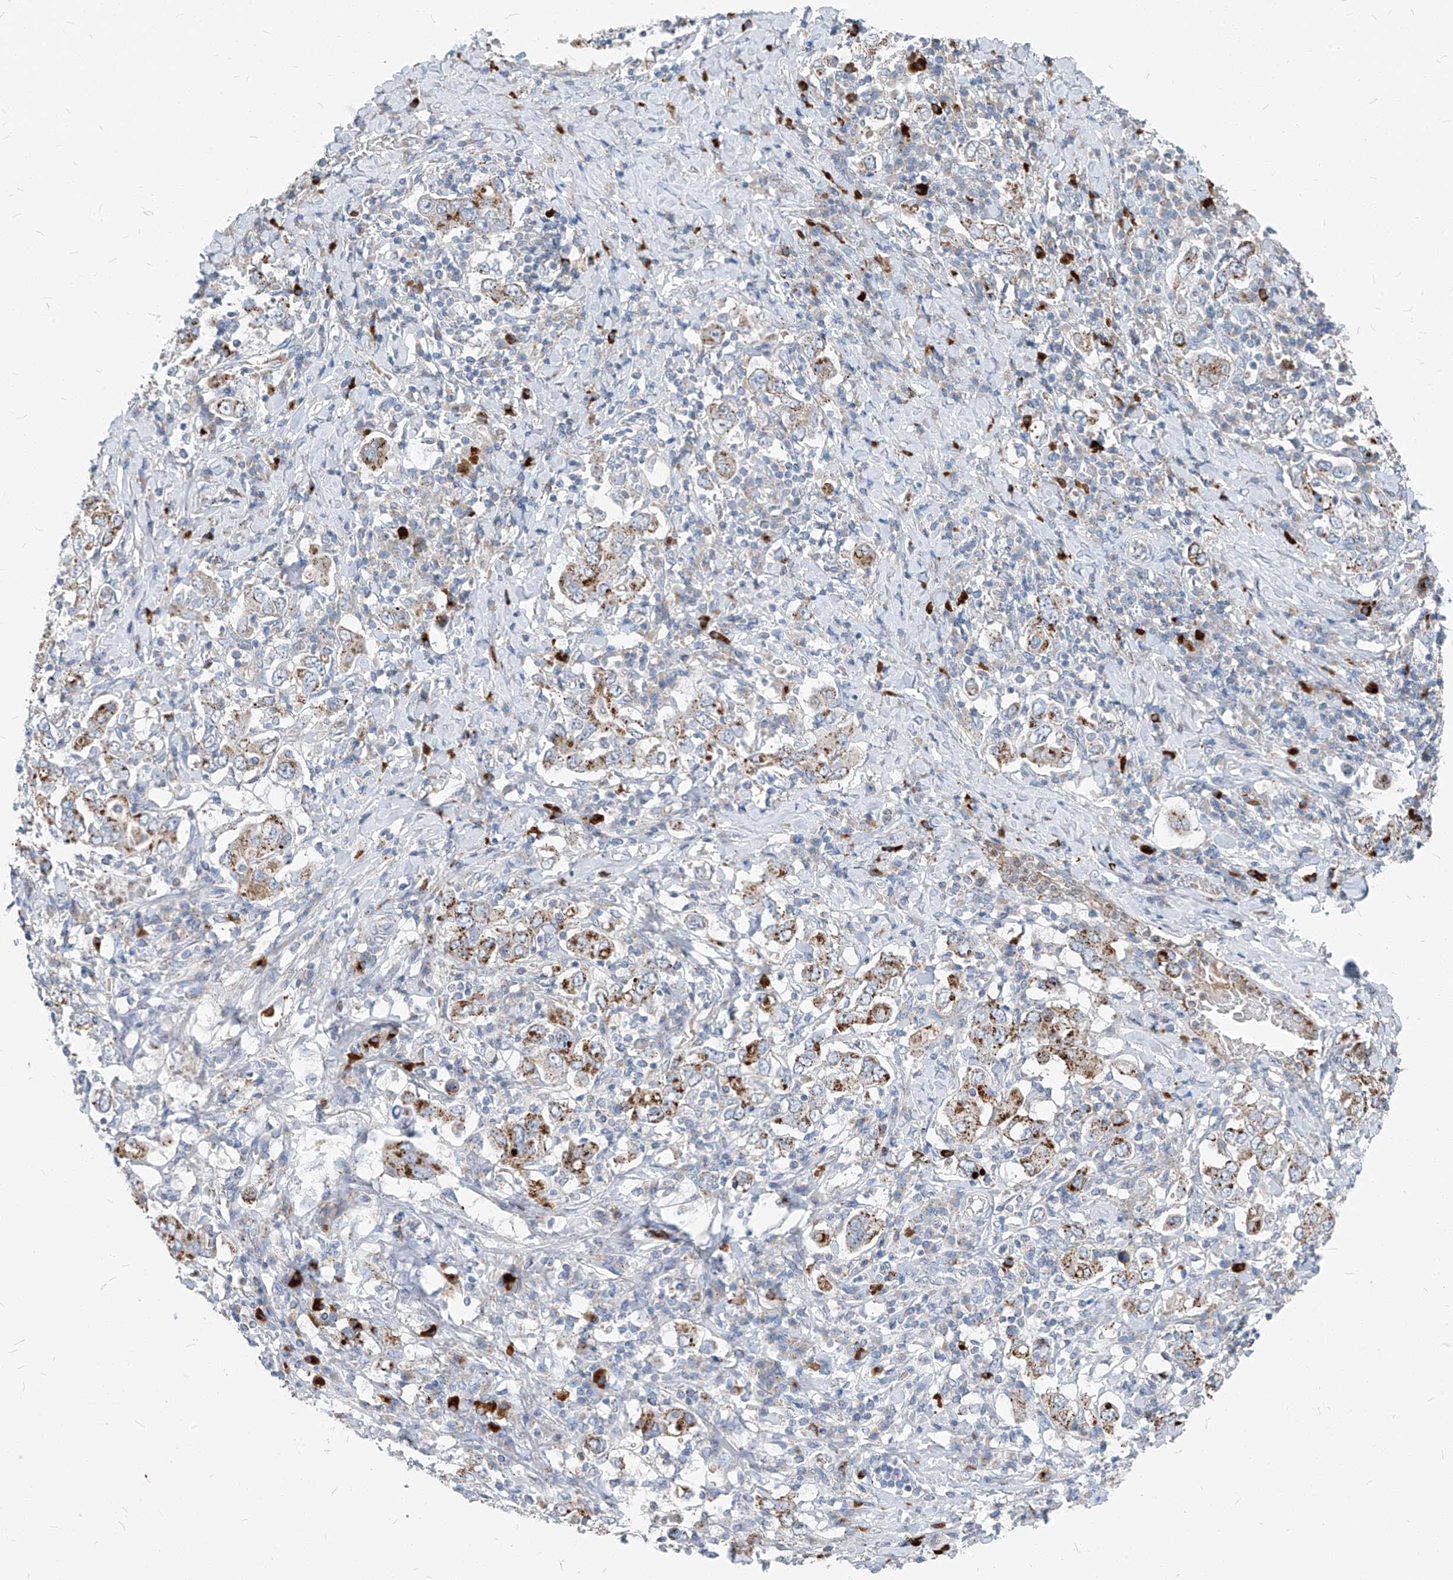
{"staining": {"intensity": "moderate", "quantity": ">75%", "location": "cytoplasmic/membranous"}, "tissue": "stomach cancer", "cell_type": "Tumor cells", "image_type": "cancer", "snomed": [{"axis": "morphology", "description": "Adenocarcinoma, NOS"}, {"axis": "topography", "description": "Stomach, upper"}], "caption": "Stomach cancer (adenocarcinoma) stained with DAB (3,3'-diaminobenzidine) IHC shows medium levels of moderate cytoplasmic/membranous expression in approximately >75% of tumor cells.", "gene": "CHMP2B", "patient": {"sex": "male", "age": 62}}